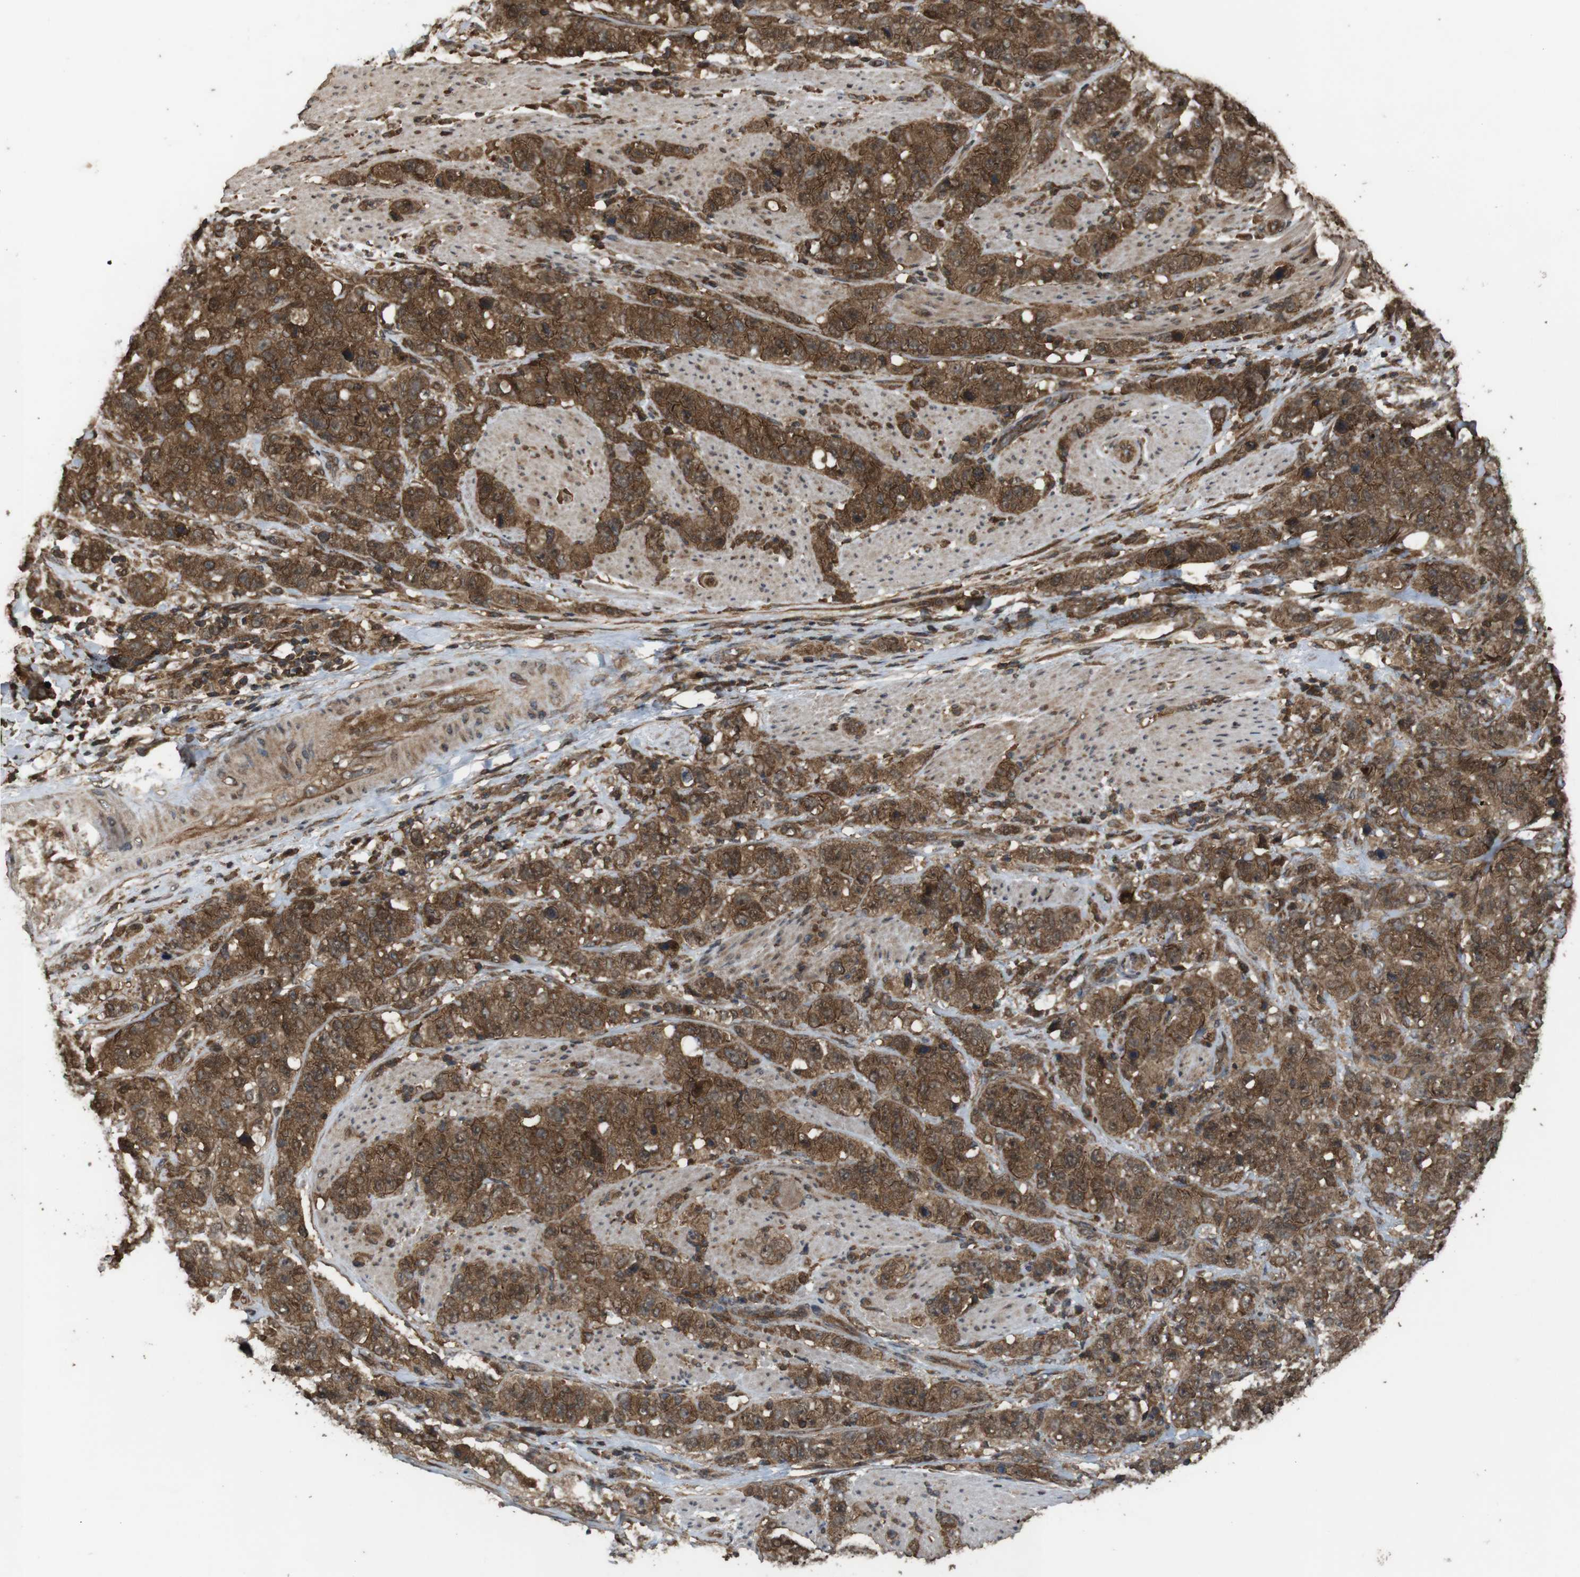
{"staining": {"intensity": "strong", "quantity": ">75%", "location": "cytoplasmic/membranous"}, "tissue": "stomach cancer", "cell_type": "Tumor cells", "image_type": "cancer", "snomed": [{"axis": "morphology", "description": "Adenocarcinoma, NOS"}, {"axis": "topography", "description": "Stomach"}], "caption": "Strong cytoplasmic/membranous protein positivity is appreciated in approximately >75% of tumor cells in stomach cancer (adenocarcinoma). The protein of interest is stained brown, and the nuclei are stained in blue (DAB (3,3'-diaminobenzidine) IHC with brightfield microscopy, high magnification).", "gene": "BAG4", "patient": {"sex": "male", "age": 48}}